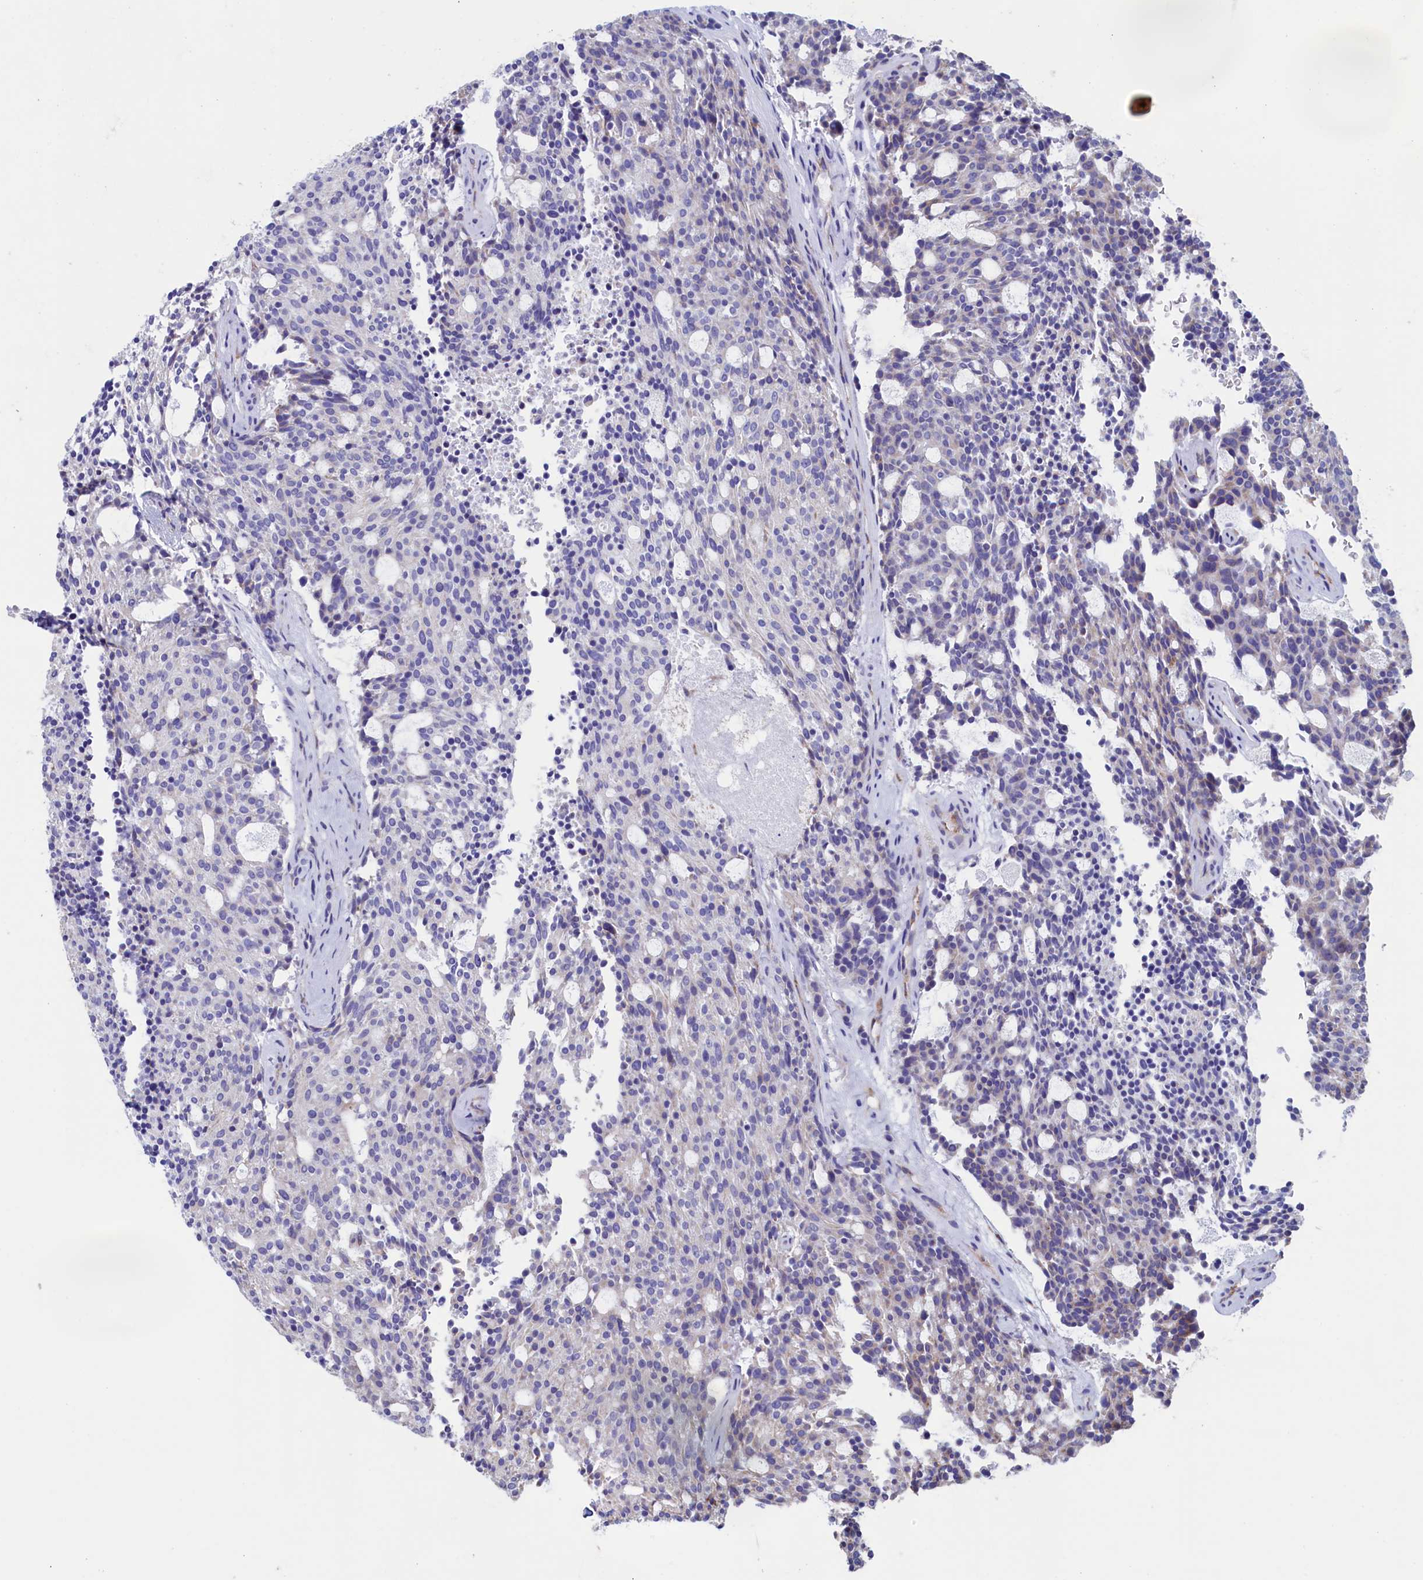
{"staining": {"intensity": "negative", "quantity": "none", "location": "none"}, "tissue": "carcinoid", "cell_type": "Tumor cells", "image_type": "cancer", "snomed": [{"axis": "morphology", "description": "Carcinoid, malignant, NOS"}, {"axis": "topography", "description": "Pancreas"}], "caption": "Protein analysis of malignant carcinoid reveals no significant staining in tumor cells.", "gene": "CBLIF", "patient": {"sex": "female", "age": 54}}